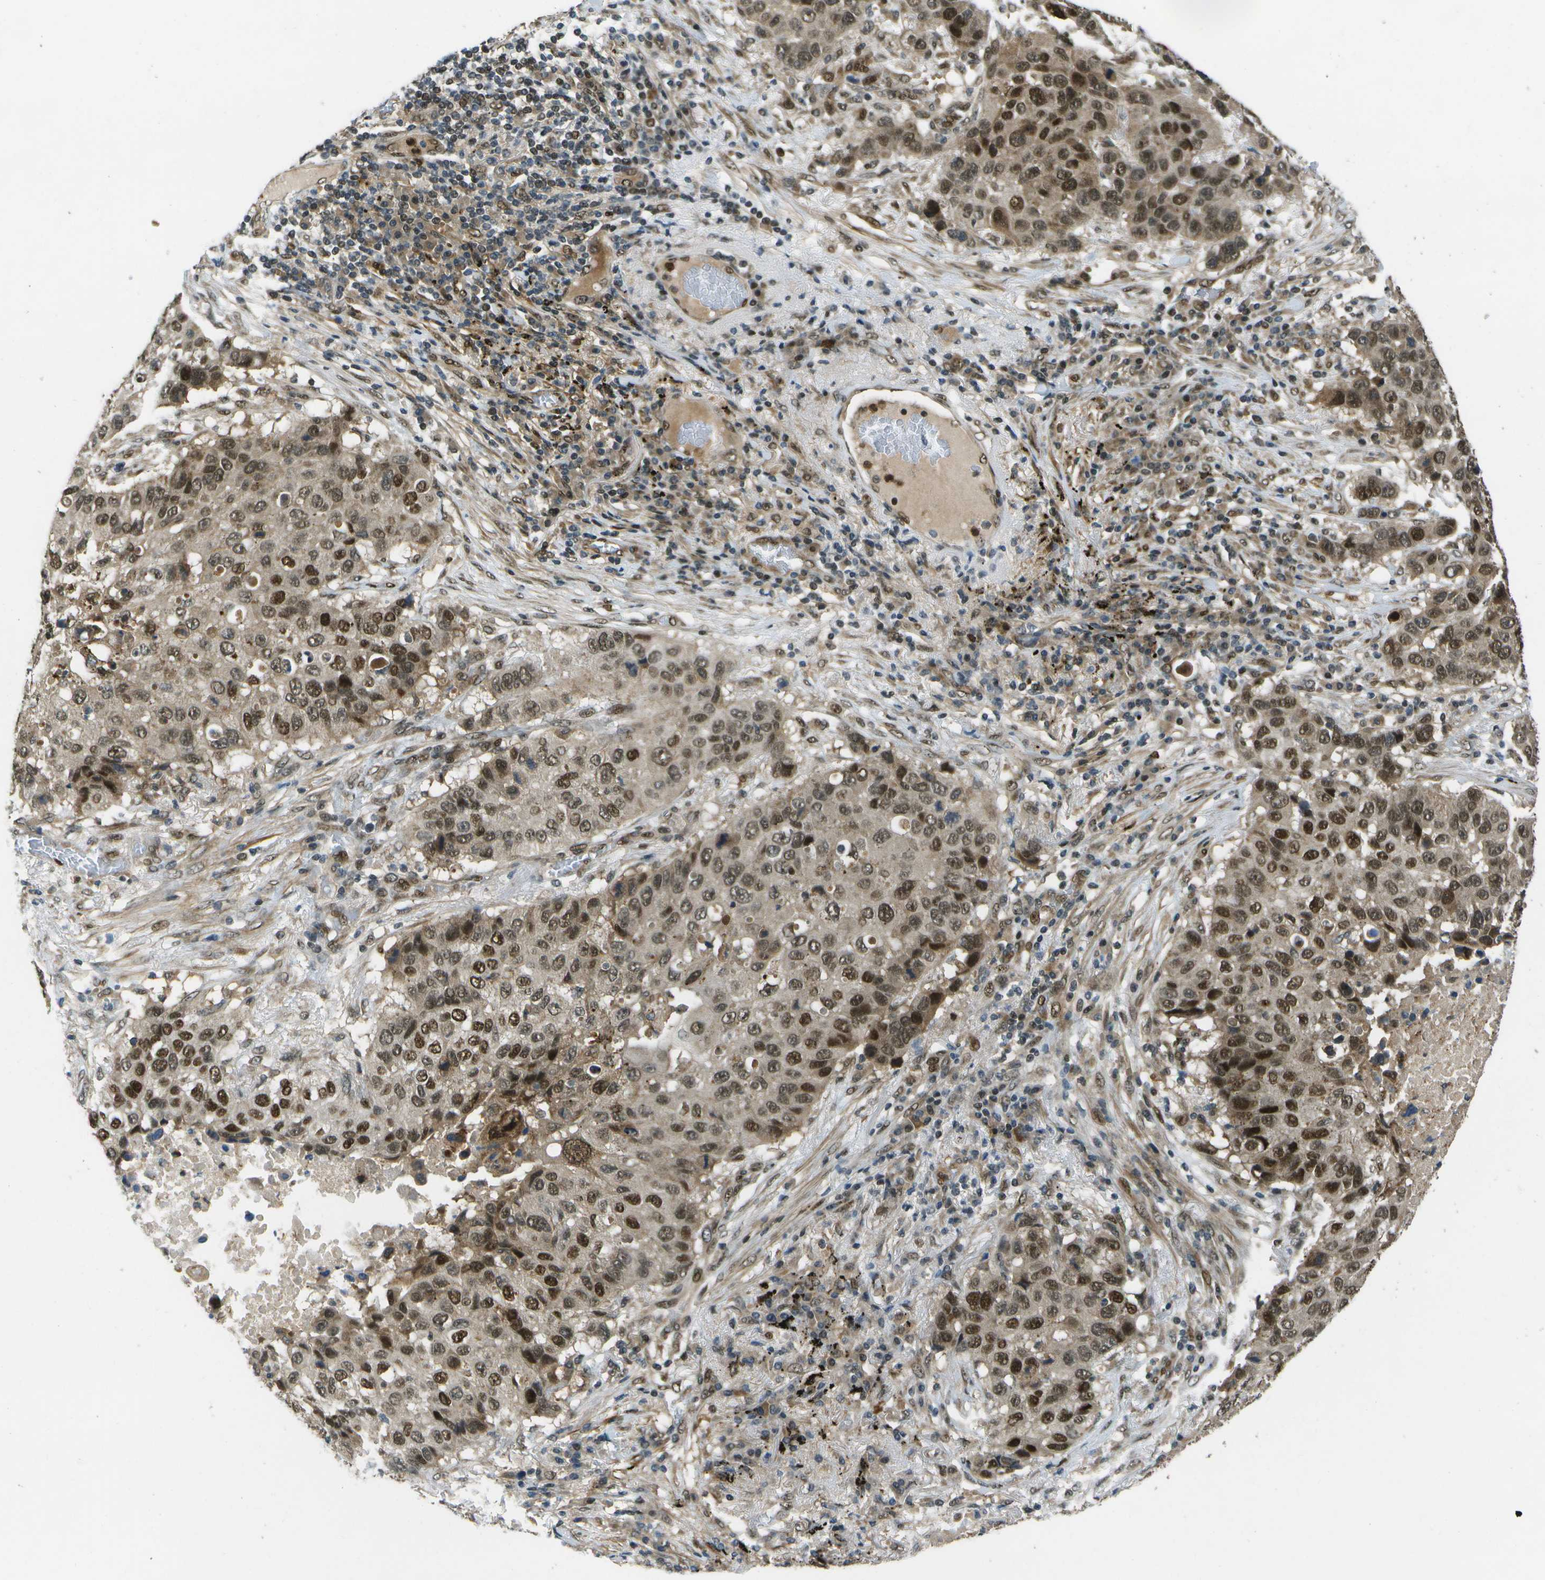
{"staining": {"intensity": "strong", "quantity": ">75%", "location": "cytoplasmic/membranous,nuclear"}, "tissue": "lung cancer", "cell_type": "Tumor cells", "image_type": "cancer", "snomed": [{"axis": "morphology", "description": "Squamous cell carcinoma, NOS"}, {"axis": "topography", "description": "Lung"}], "caption": "A high amount of strong cytoplasmic/membranous and nuclear staining is appreciated in approximately >75% of tumor cells in squamous cell carcinoma (lung) tissue.", "gene": "GANC", "patient": {"sex": "male", "age": 57}}